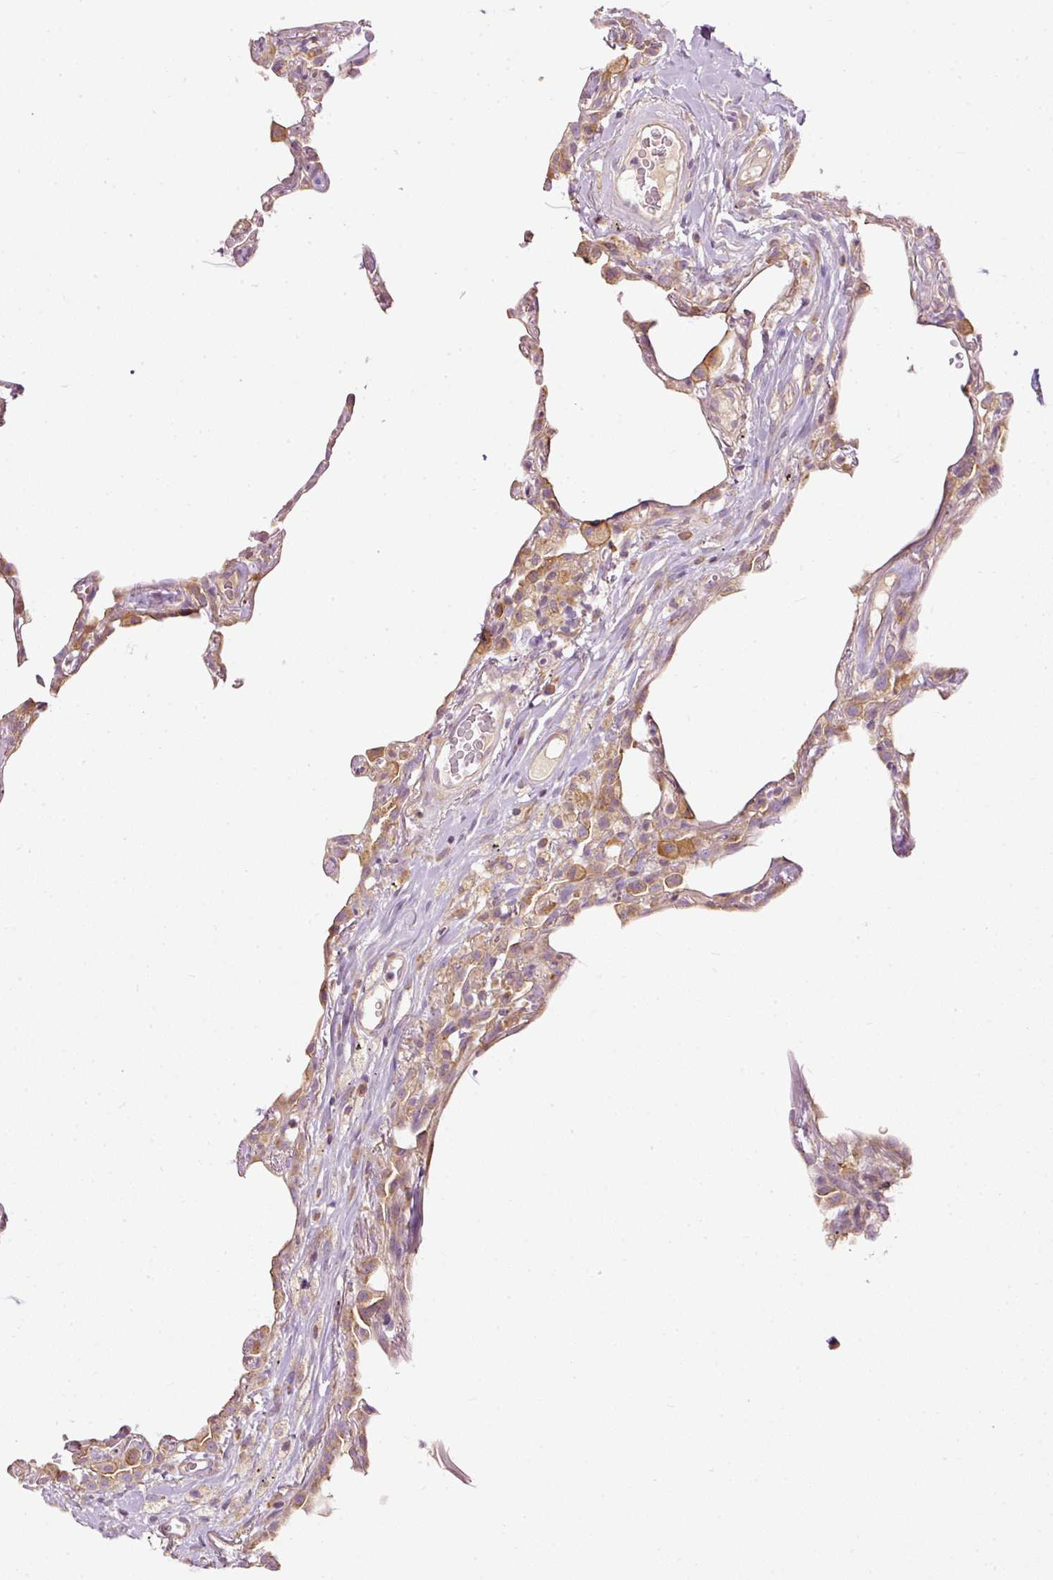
{"staining": {"intensity": "moderate", "quantity": "<25%", "location": "cytoplasmic/membranous"}, "tissue": "lung", "cell_type": "Alveolar cells", "image_type": "normal", "snomed": [{"axis": "morphology", "description": "Normal tissue, NOS"}, {"axis": "topography", "description": "Lung"}], "caption": "The photomicrograph demonstrates a brown stain indicating the presence of a protein in the cytoplasmic/membranous of alveolar cells in lung. (brown staining indicates protein expression, while blue staining denotes nuclei).", "gene": "PAQR9", "patient": {"sex": "female", "age": 57}}